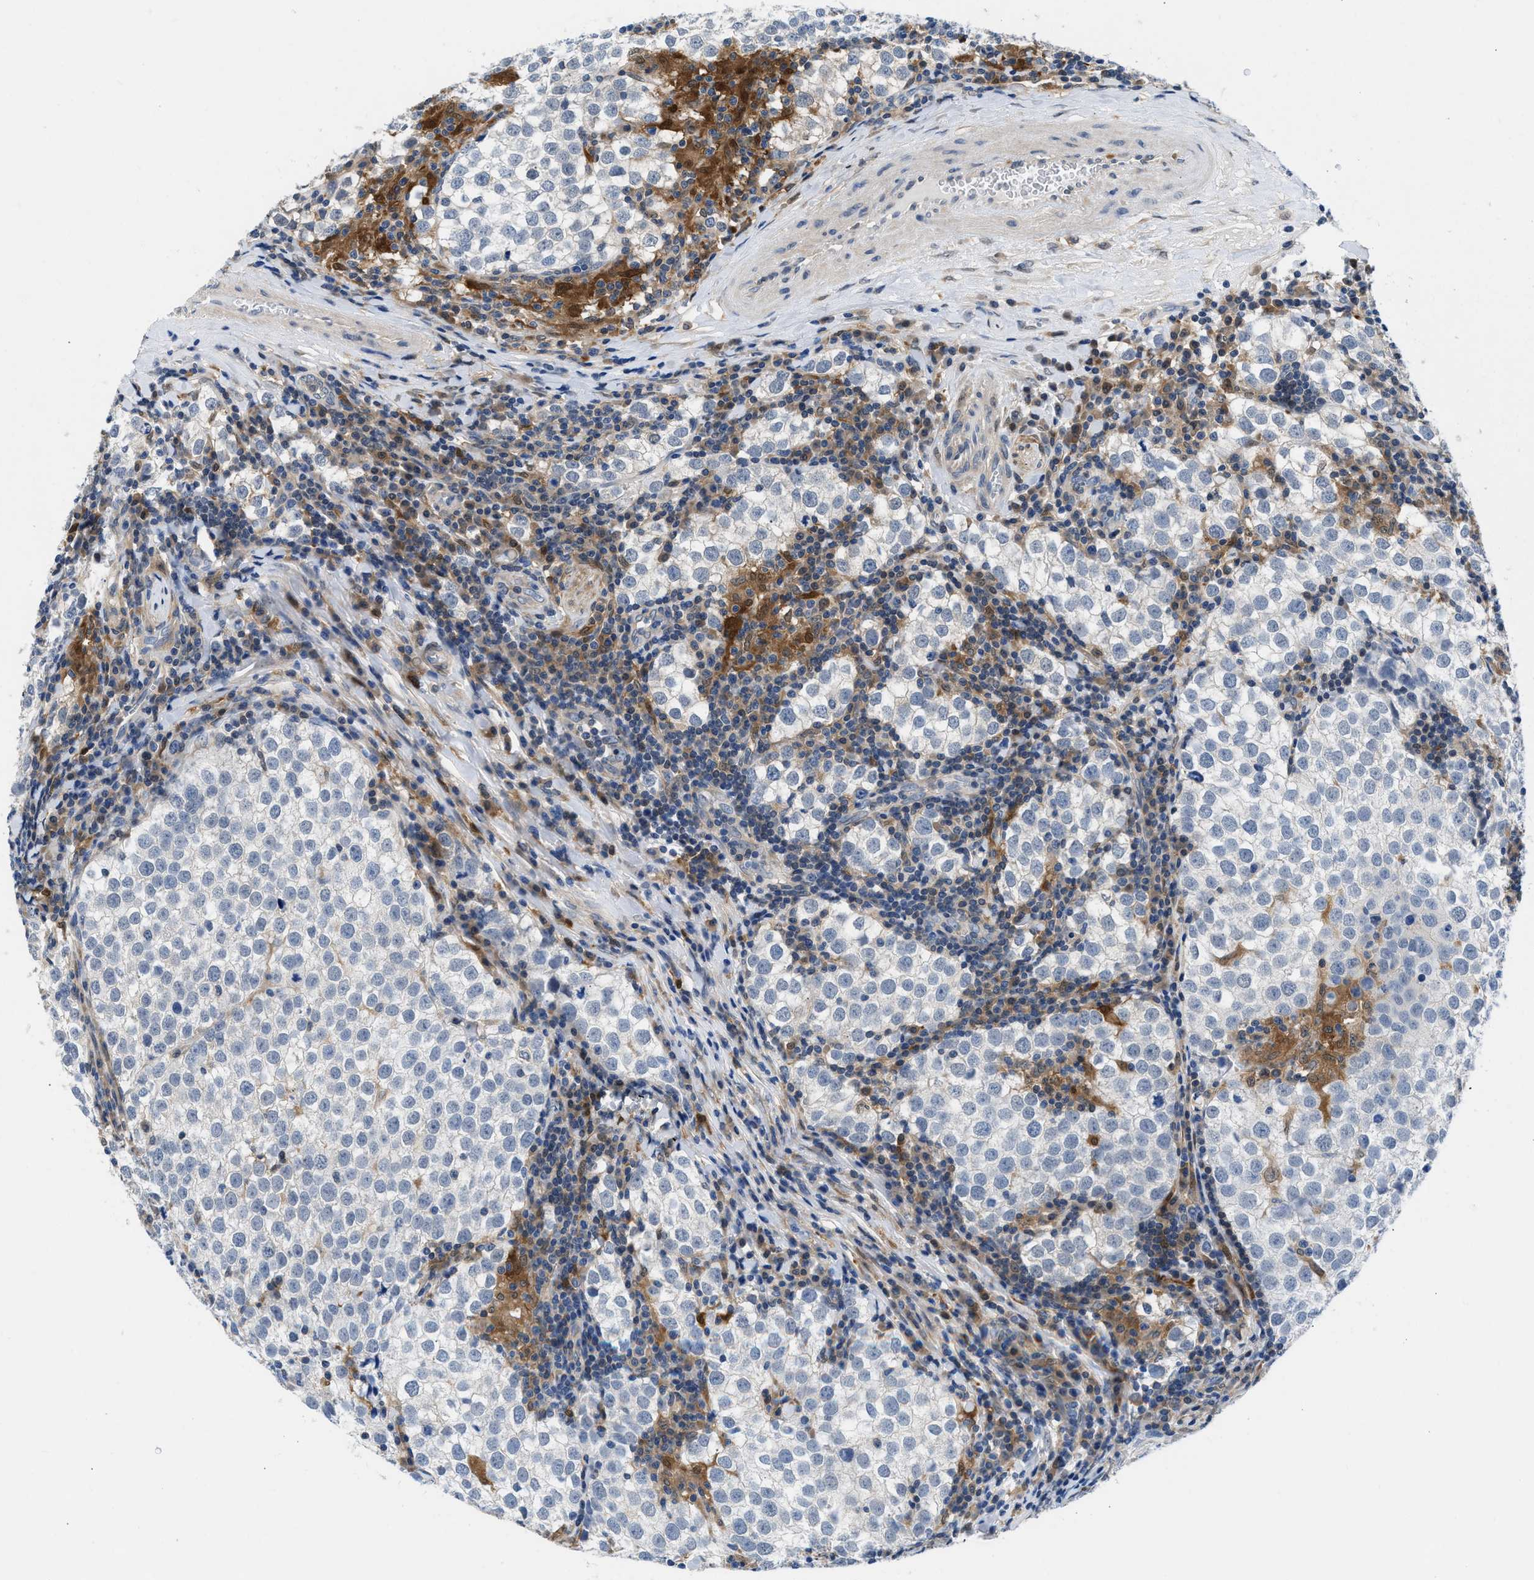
{"staining": {"intensity": "negative", "quantity": "none", "location": "none"}, "tissue": "testis cancer", "cell_type": "Tumor cells", "image_type": "cancer", "snomed": [{"axis": "morphology", "description": "Seminoma, NOS"}, {"axis": "morphology", "description": "Carcinoma, Embryonal, NOS"}, {"axis": "topography", "description": "Testis"}], "caption": "Tumor cells are negative for protein expression in human testis cancer (seminoma).", "gene": "CBR1", "patient": {"sex": "male", "age": 36}}